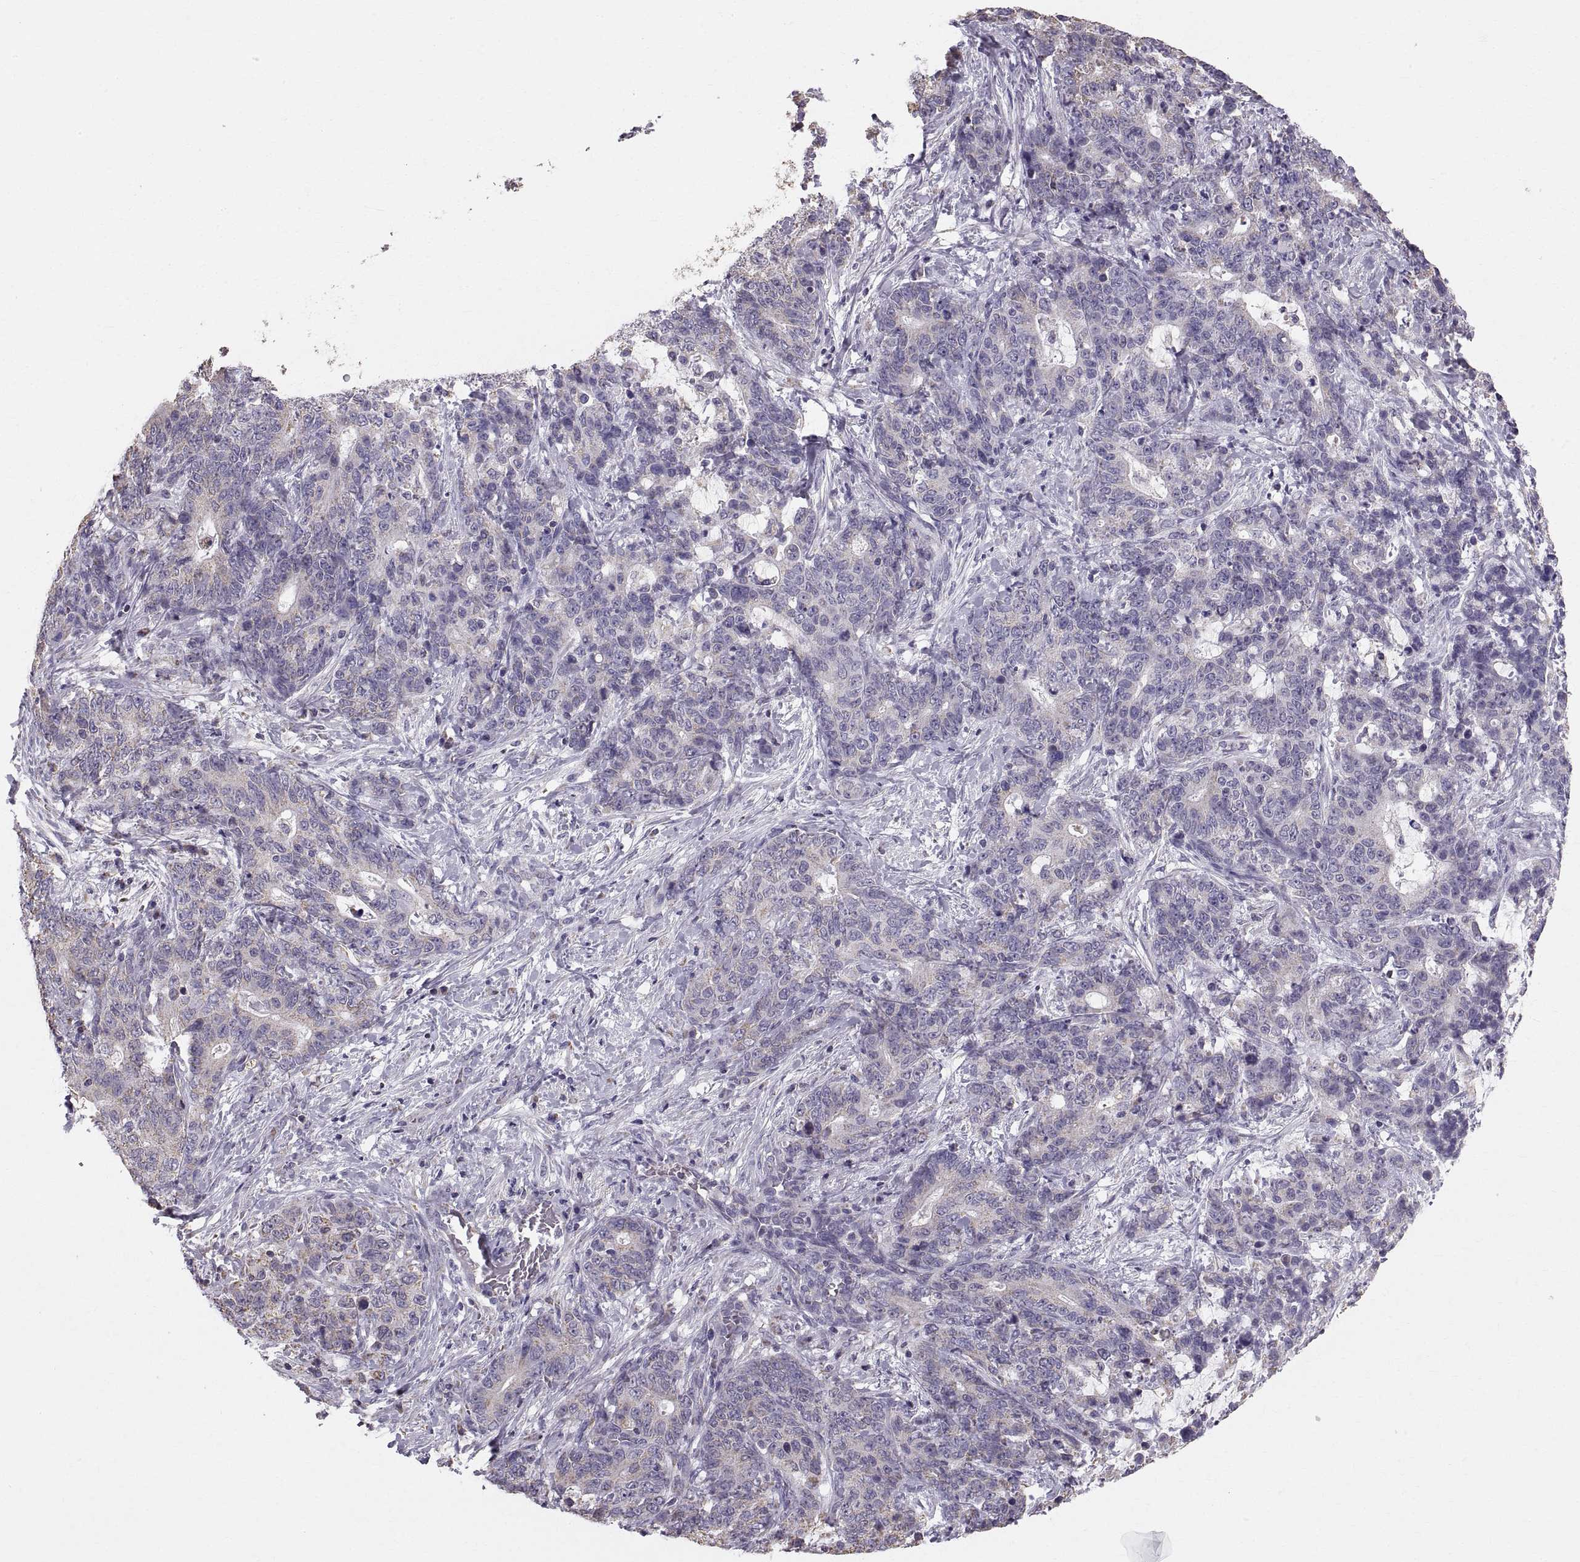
{"staining": {"intensity": "negative", "quantity": "none", "location": "none"}, "tissue": "stomach cancer", "cell_type": "Tumor cells", "image_type": "cancer", "snomed": [{"axis": "morphology", "description": "Normal tissue, NOS"}, {"axis": "morphology", "description": "Adenocarcinoma, NOS"}, {"axis": "topography", "description": "Stomach"}], "caption": "DAB (3,3'-diaminobenzidine) immunohistochemical staining of human stomach cancer (adenocarcinoma) exhibits no significant staining in tumor cells. Brightfield microscopy of immunohistochemistry (IHC) stained with DAB (3,3'-diaminobenzidine) (brown) and hematoxylin (blue), captured at high magnification.", "gene": "STMND1", "patient": {"sex": "female", "age": 64}}